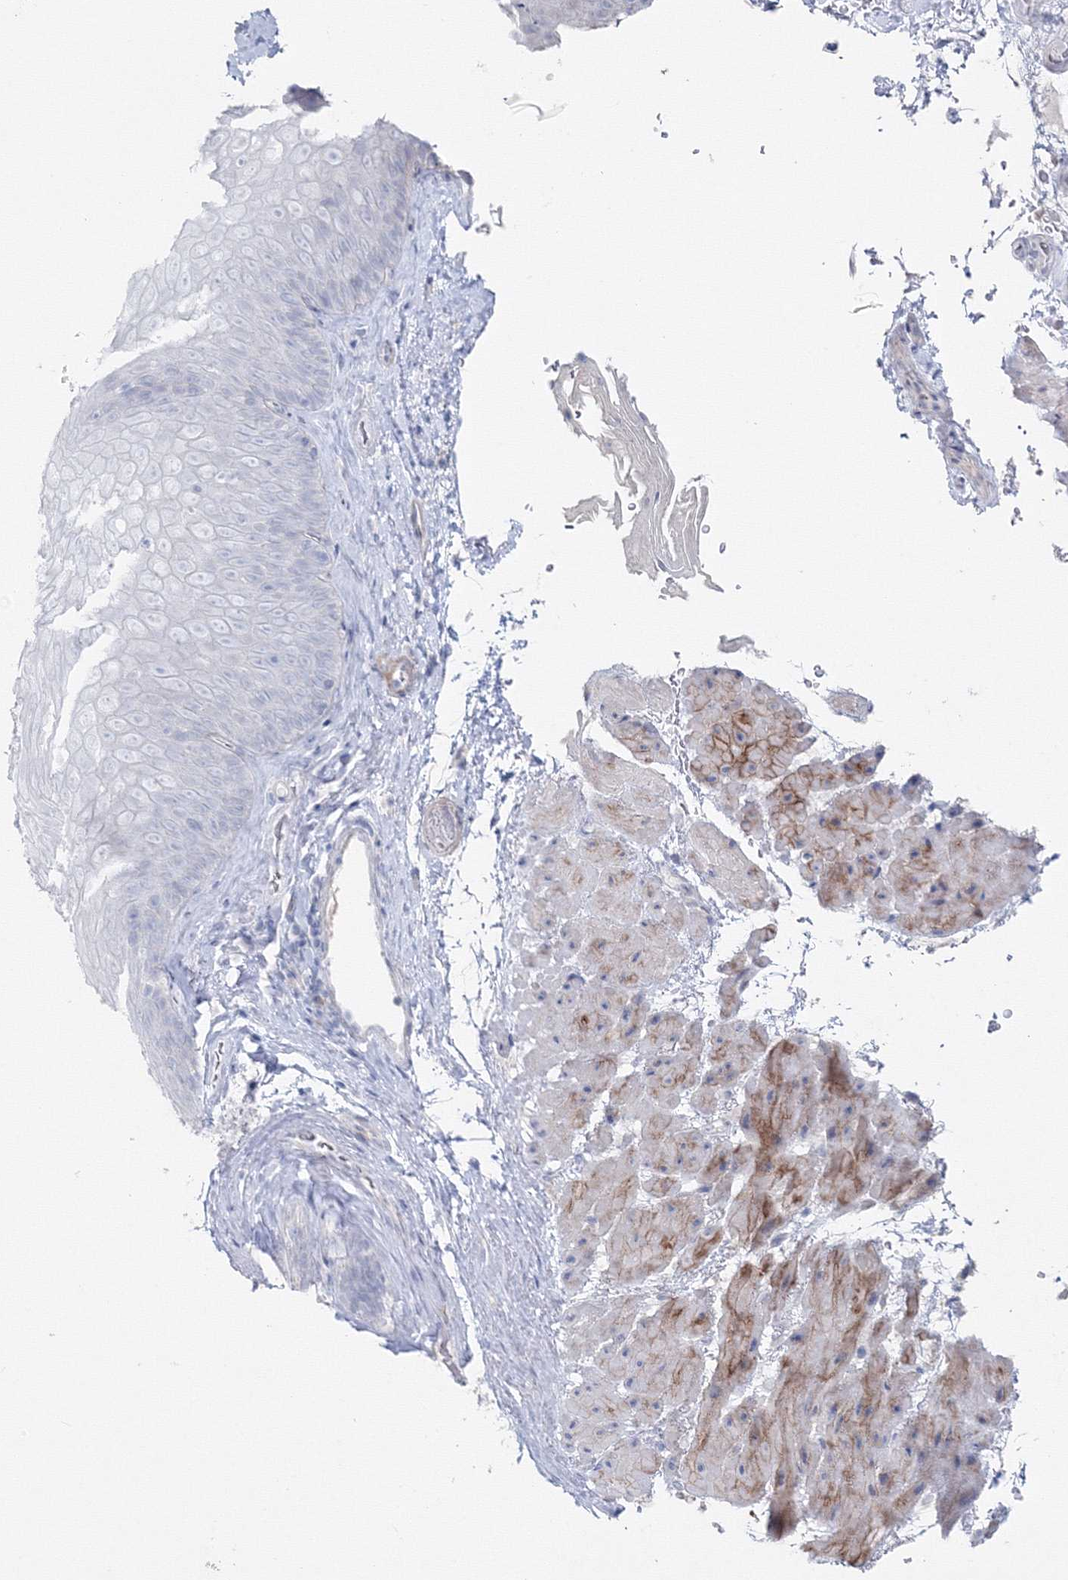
{"staining": {"intensity": "negative", "quantity": "none", "location": "none"}, "tissue": "esophagus", "cell_type": "Squamous epithelial cells", "image_type": "normal", "snomed": [{"axis": "morphology", "description": "Normal tissue, NOS"}, {"axis": "topography", "description": "Esophagus"}], "caption": "There is no significant positivity in squamous epithelial cells of esophagus. (DAB IHC visualized using brightfield microscopy, high magnification).", "gene": "GCKR", "patient": {"sex": "female", "age": 66}}